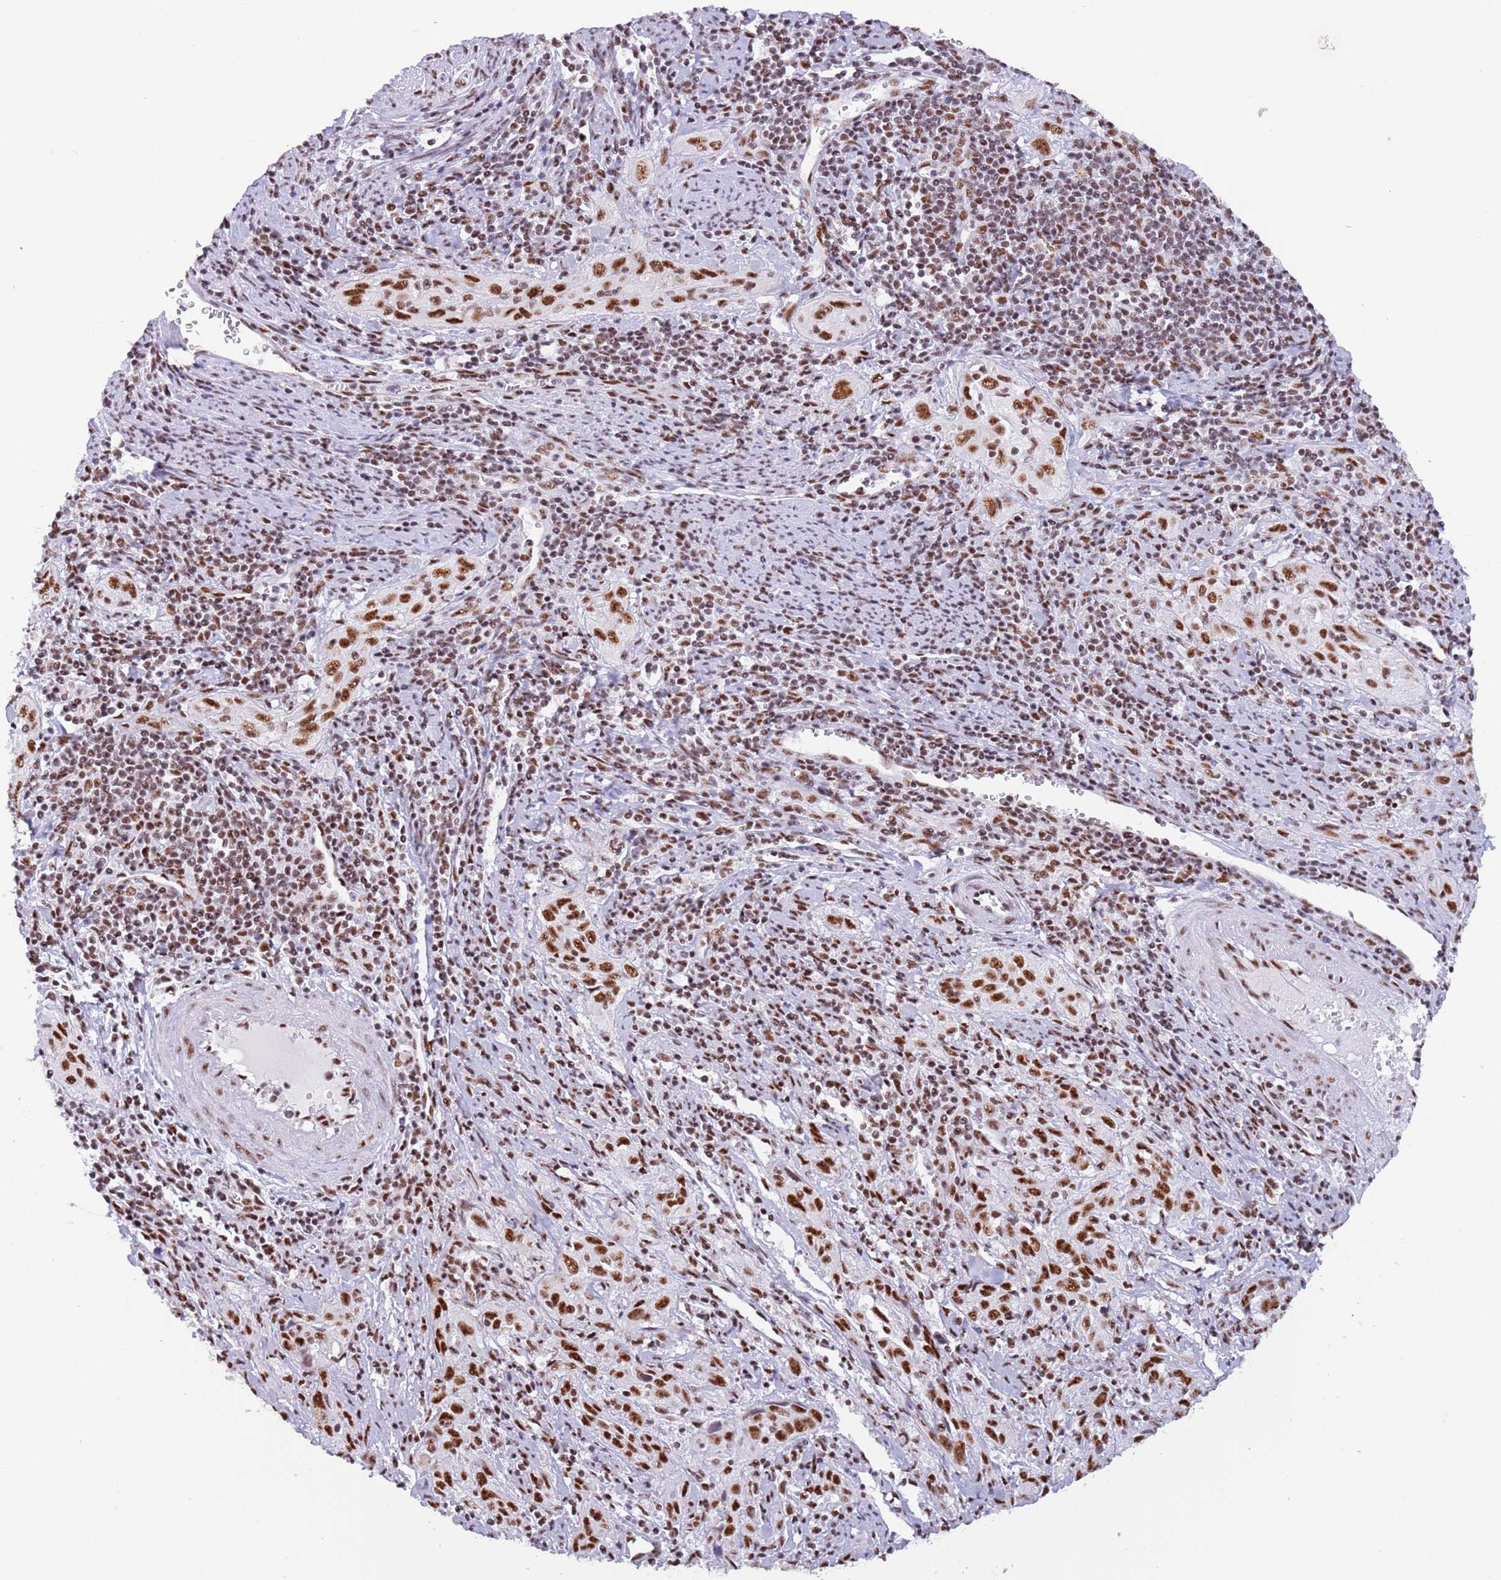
{"staining": {"intensity": "strong", "quantity": ">75%", "location": "nuclear"}, "tissue": "cervical cancer", "cell_type": "Tumor cells", "image_type": "cancer", "snomed": [{"axis": "morphology", "description": "Squamous cell carcinoma, NOS"}, {"axis": "topography", "description": "Cervix"}], "caption": "Immunohistochemistry (IHC) histopathology image of human squamous cell carcinoma (cervical) stained for a protein (brown), which displays high levels of strong nuclear staining in about >75% of tumor cells.", "gene": "SF3A2", "patient": {"sex": "female", "age": 57}}